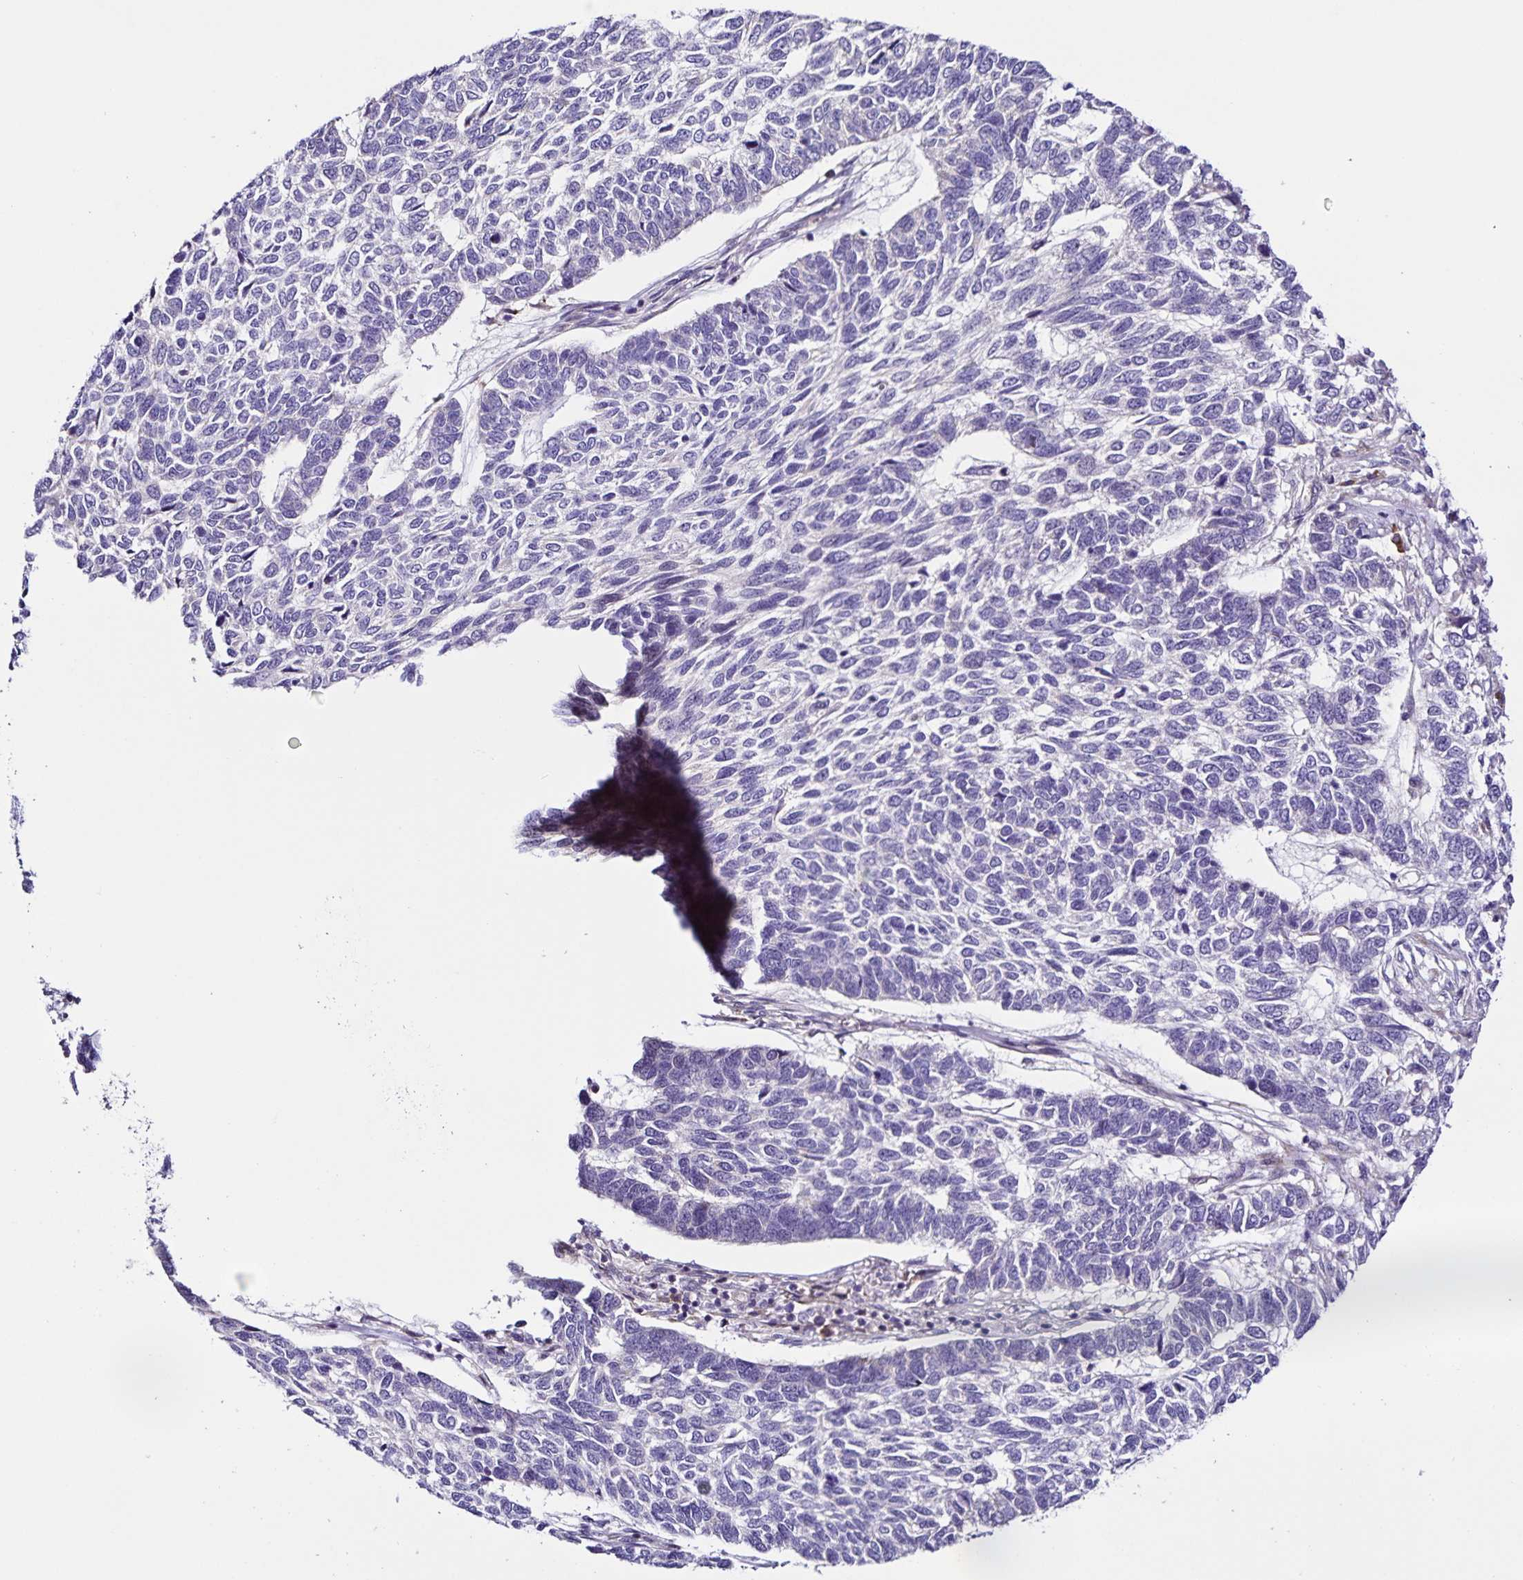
{"staining": {"intensity": "negative", "quantity": "none", "location": "none"}, "tissue": "skin cancer", "cell_type": "Tumor cells", "image_type": "cancer", "snomed": [{"axis": "morphology", "description": "Basal cell carcinoma"}, {"axis": "topography", "description": "Skin"}], "caption": "Human skin cancer (basal cell carcinoma) stained for a protein using immunohistochemistry demonstrates no expression in tumor cells.", "gene": "RNFT2", "patient": {"sex": "female", "age": 65}}